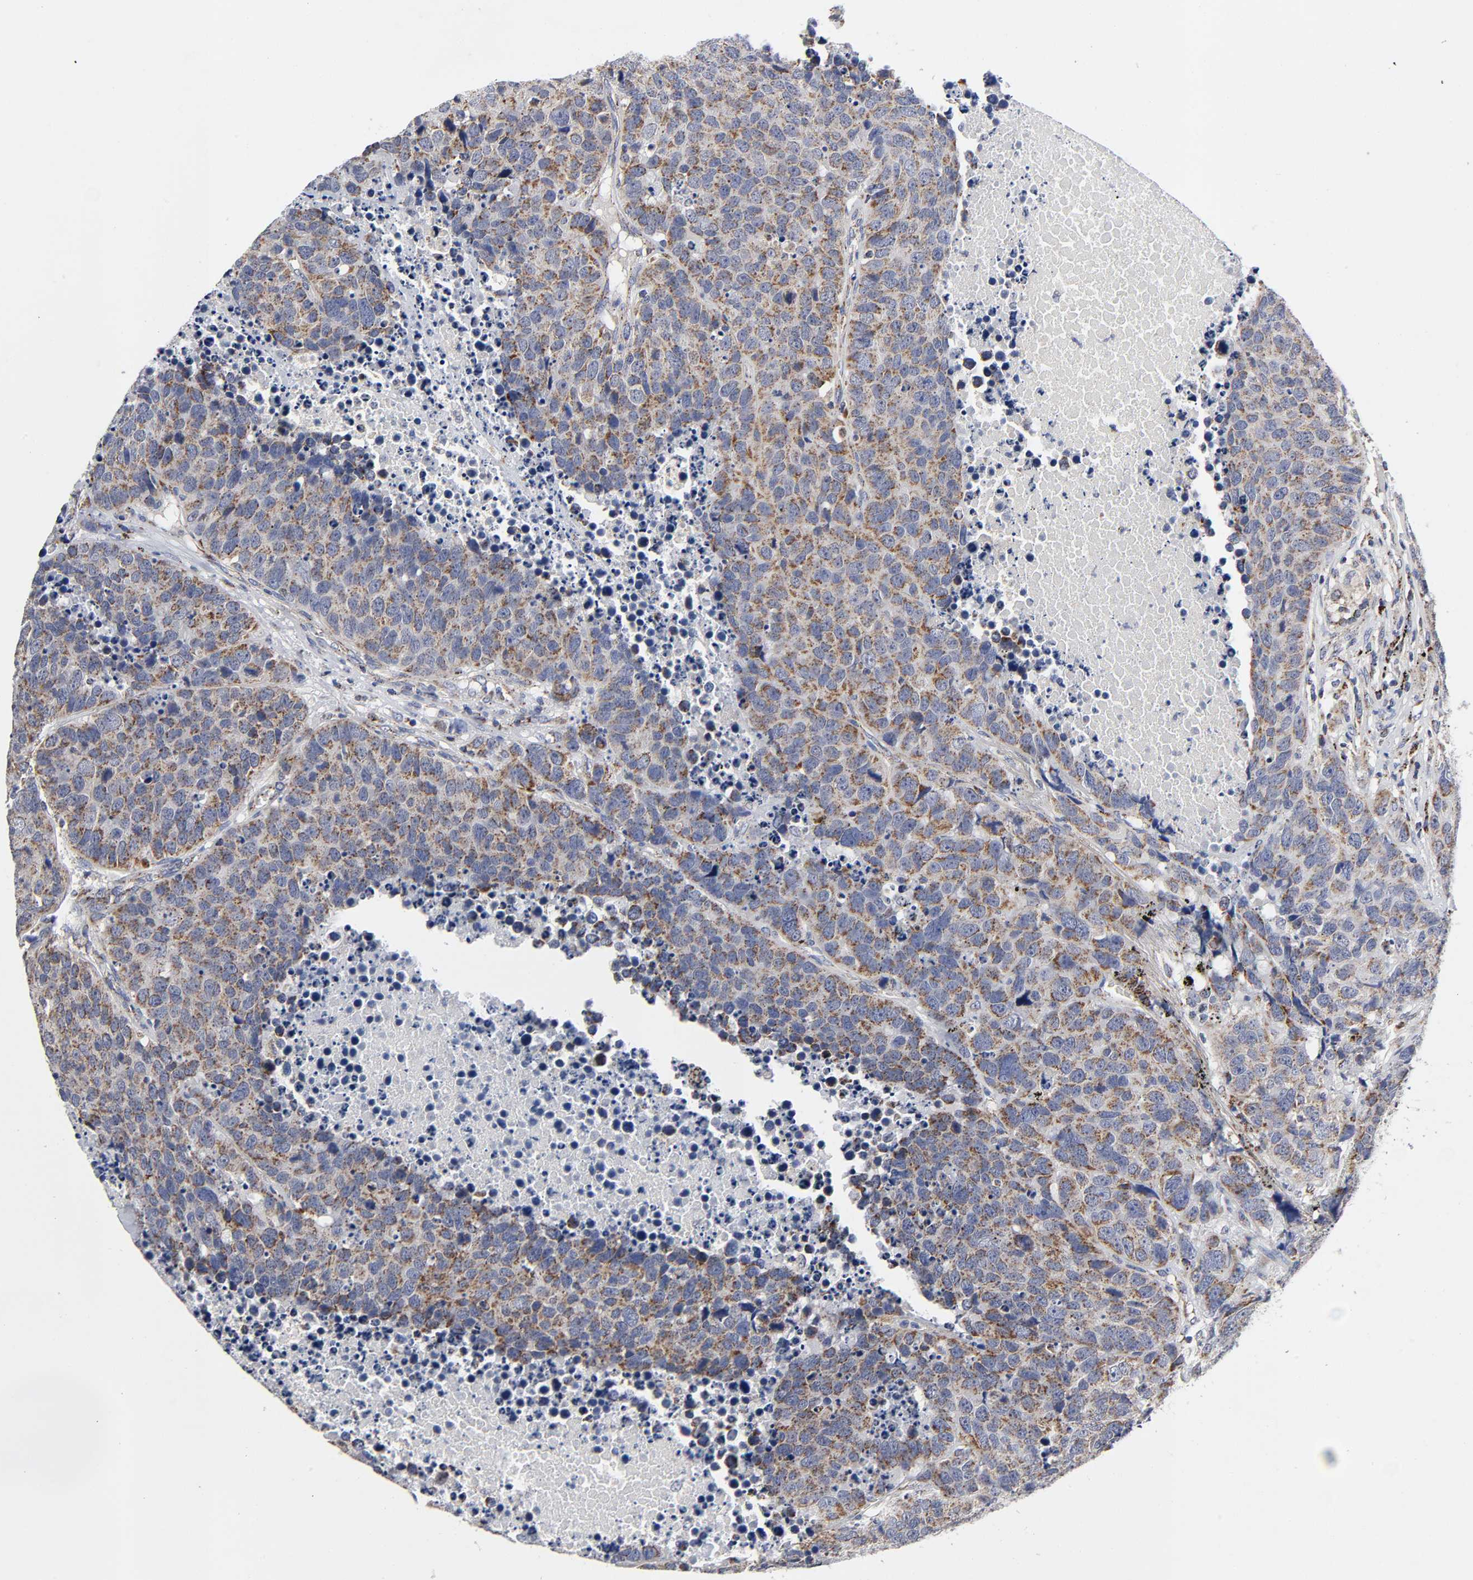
{"staining": {"intensity": "moderate", "quantity": ">75%", "location": "cytoplasmic/membranous"}, "tissue": "carcinoid", "cell_type": "Tumor cells", "image_type": "cancer", "snomed": [{"axis": "morphology", "description": "Carcinoid, malignant, NOS"}, {"axis": "topography", "description": "Lung"}], "caption": "A brown stain shows moderate cytoplasmic/membranous positivity of a protein in human carcinoid (malignant) tumor cells.", "gene": "AOPEP", "patient": {"sex": "male", "age": 60}}